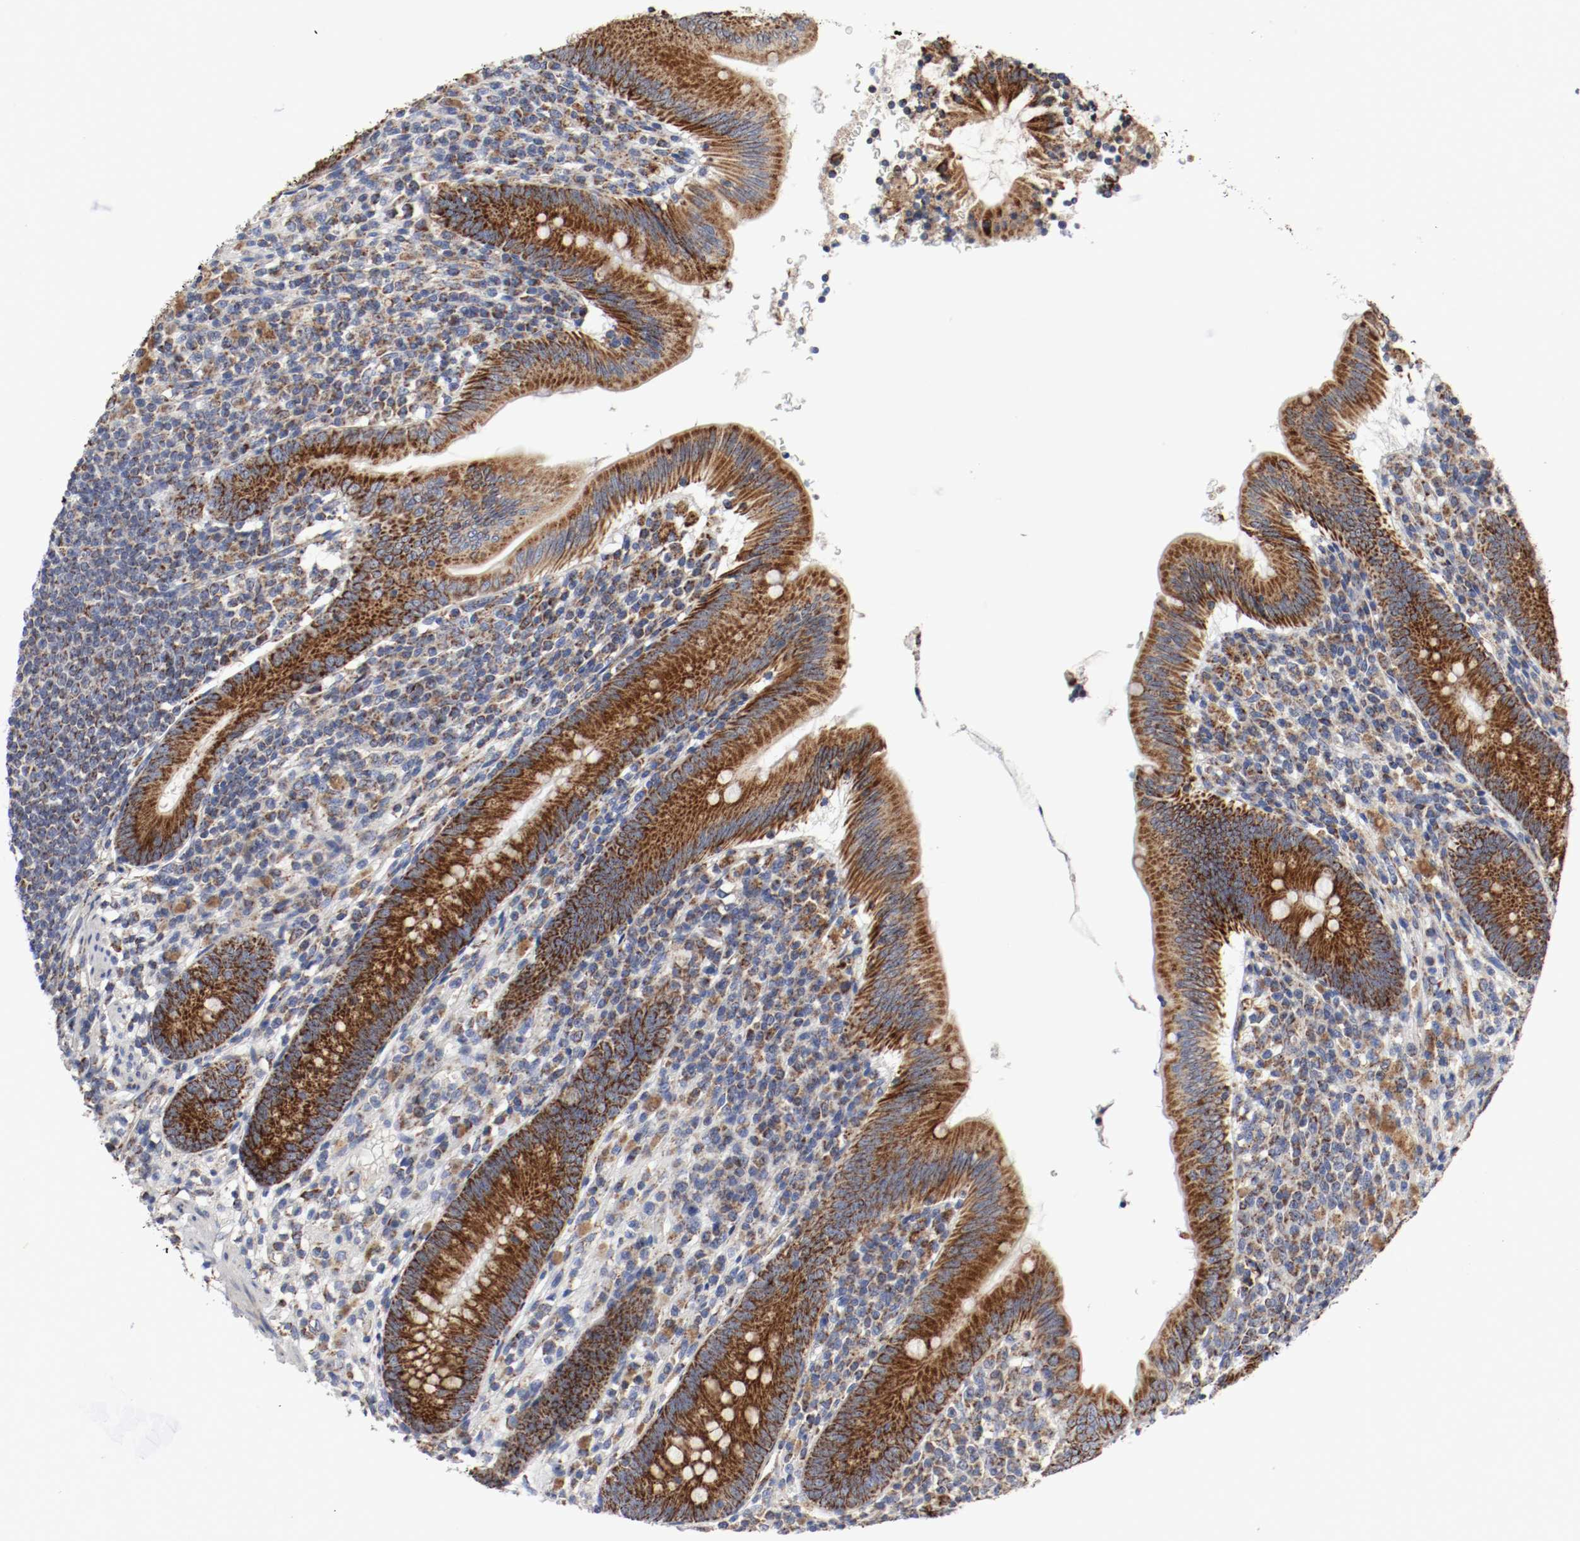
{"staining": {"intensity": "strong", "quantity": ">75%", "location": "cytoplasmic/membranous"}, "tissue": "appendix", "cell_type": "Glandular cells", "image_type": "normal", "snomed": [{"axis": "morphology", "description": "Normal tissue, NOS"}, {"axis": "morphology", "description": "Inflammation, NOS"}, {"axis": "topography", "description": "Appendix"}], "caption": "Unremarkable appendix demonstrates strong cytoplasmic/membranous expression in about >75% of glandular cells, visualized by immunohistochemistry.", "gene": "AFG3L2", "patient": {"sex": "male", "age": 46}}